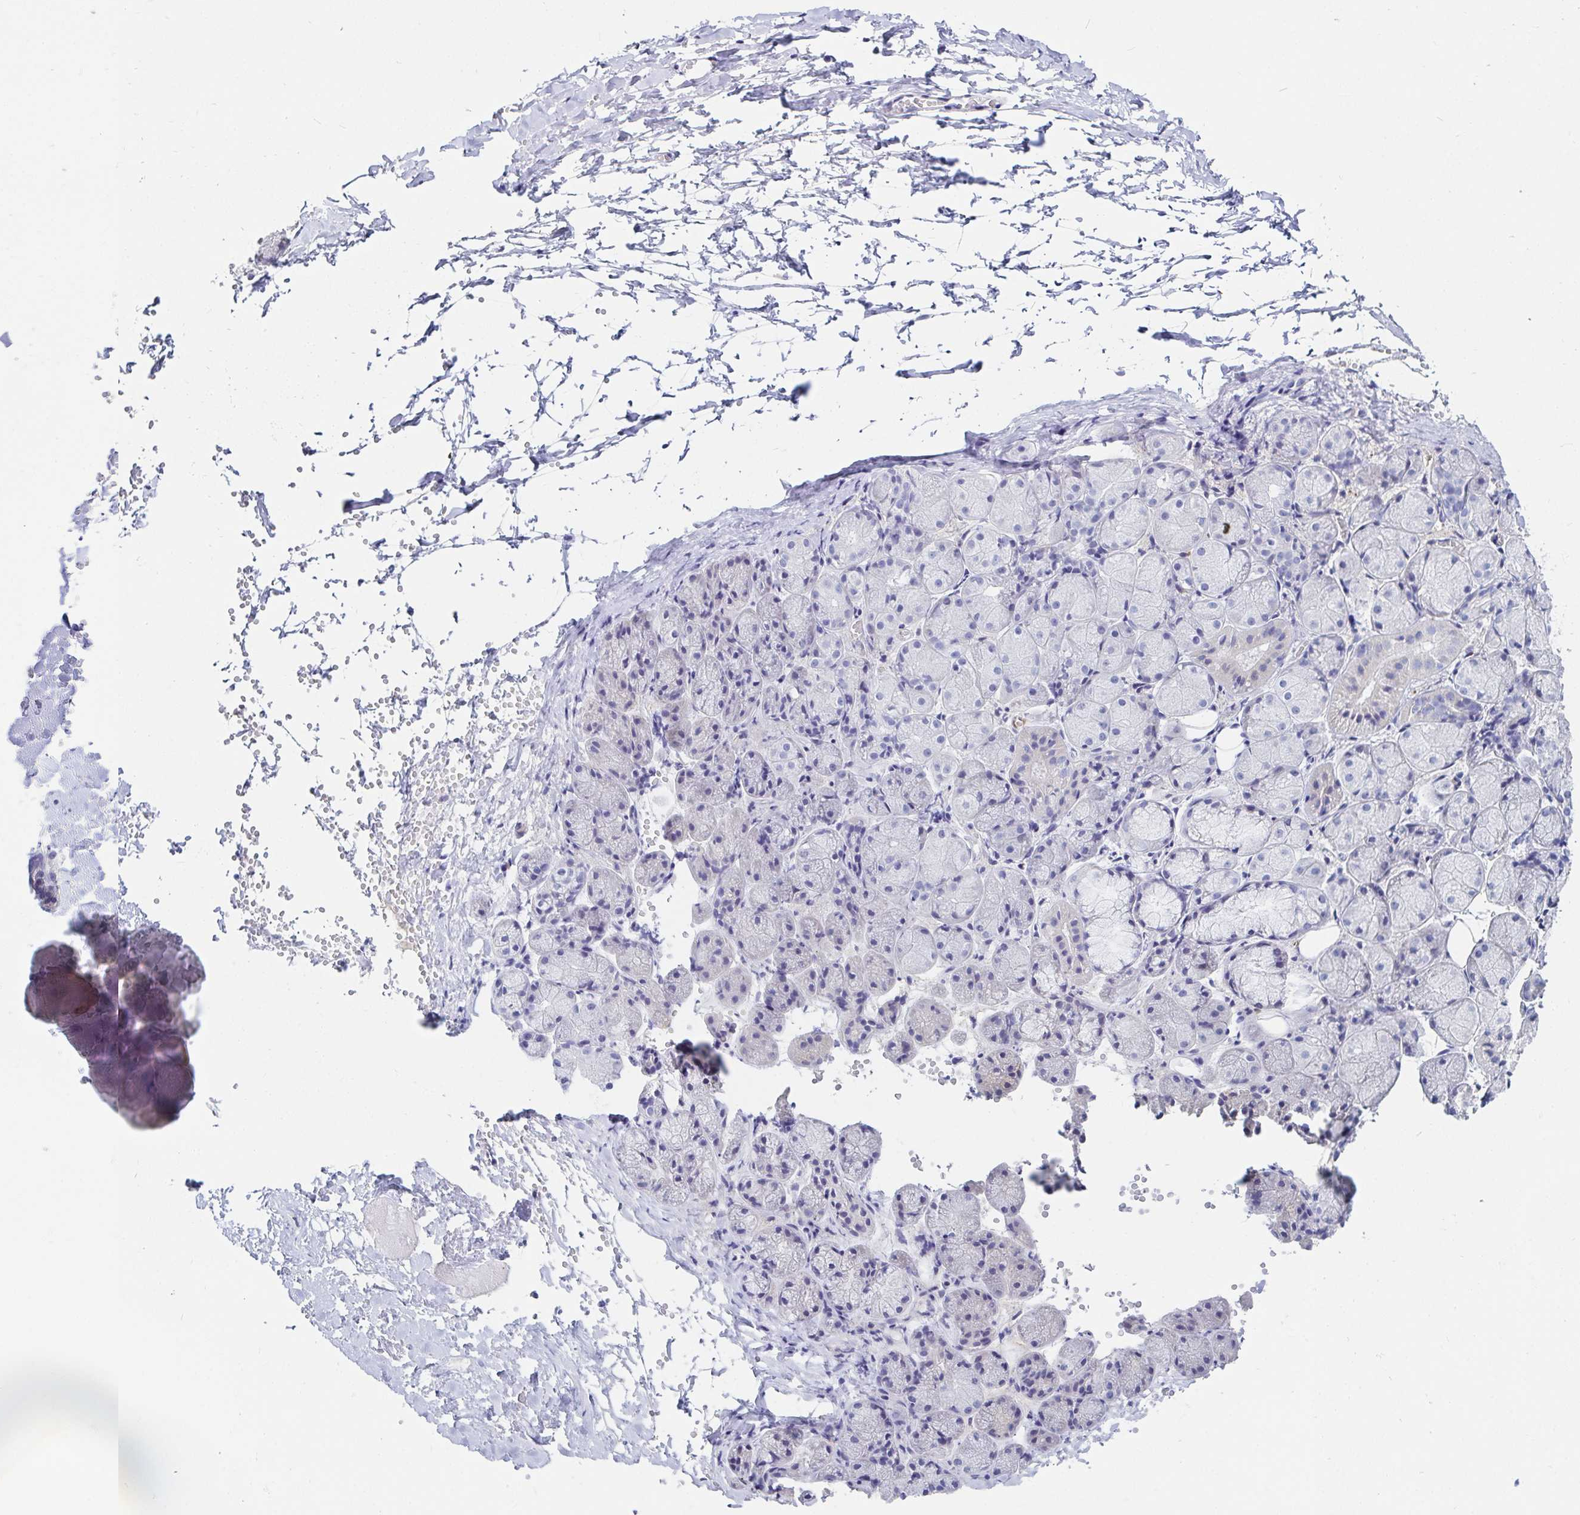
{"staining": {"intensity": "negative", "quantity": "none", "location": "none"}, "tissue": "salivary gland", "cell_type": "Glandular cells", "image_type": "normal", "snomed": [{"axis": "morphology", "description": "Normal tissue, NOS"}, {"axis": "topography", "description": "Salivary gland"}], "caption": "Immunohistochemistry of benign human salivary gland shows no positivity in glandular cells.", "gene": "C4orf17", "patient": {"sex": "female", "age": 24}}